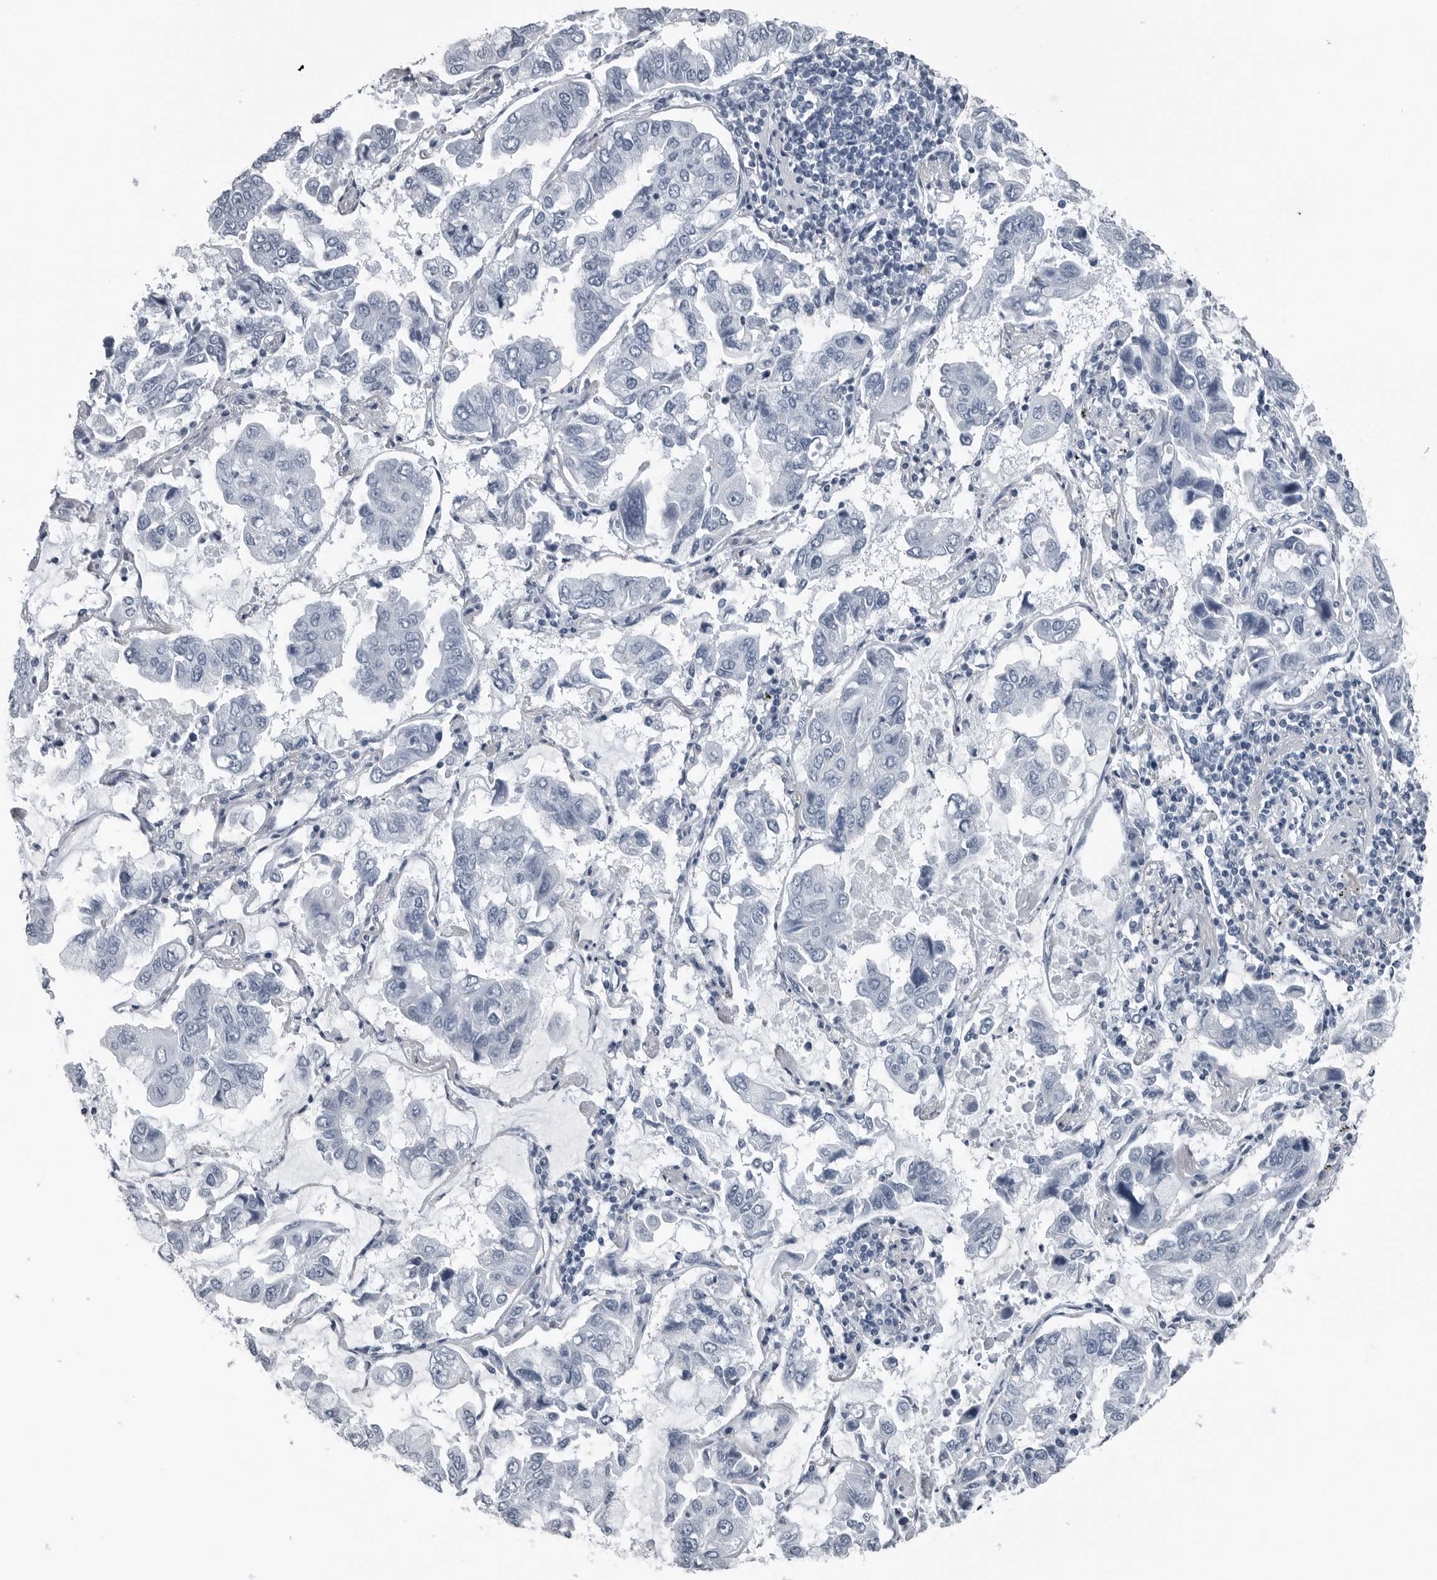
{"staining": {"intensity": "negative", "quantity": "none", "location": "none"}, "tissue": "lung cancer", "cell_type": "Tumor cells", "image_type": "cancer", "snomed": [{"axis": "morphology", "description": "Adenocarcinoma, NOS"}, {"axis": "topography", "description": "Lung"}], "caption": "Lung adenocarcinoma was stained to show a protein in brown. There is no significant staining in tumor cells.", "gene": "SPINK1", "patient": {"sex": "male", "age": 64}}